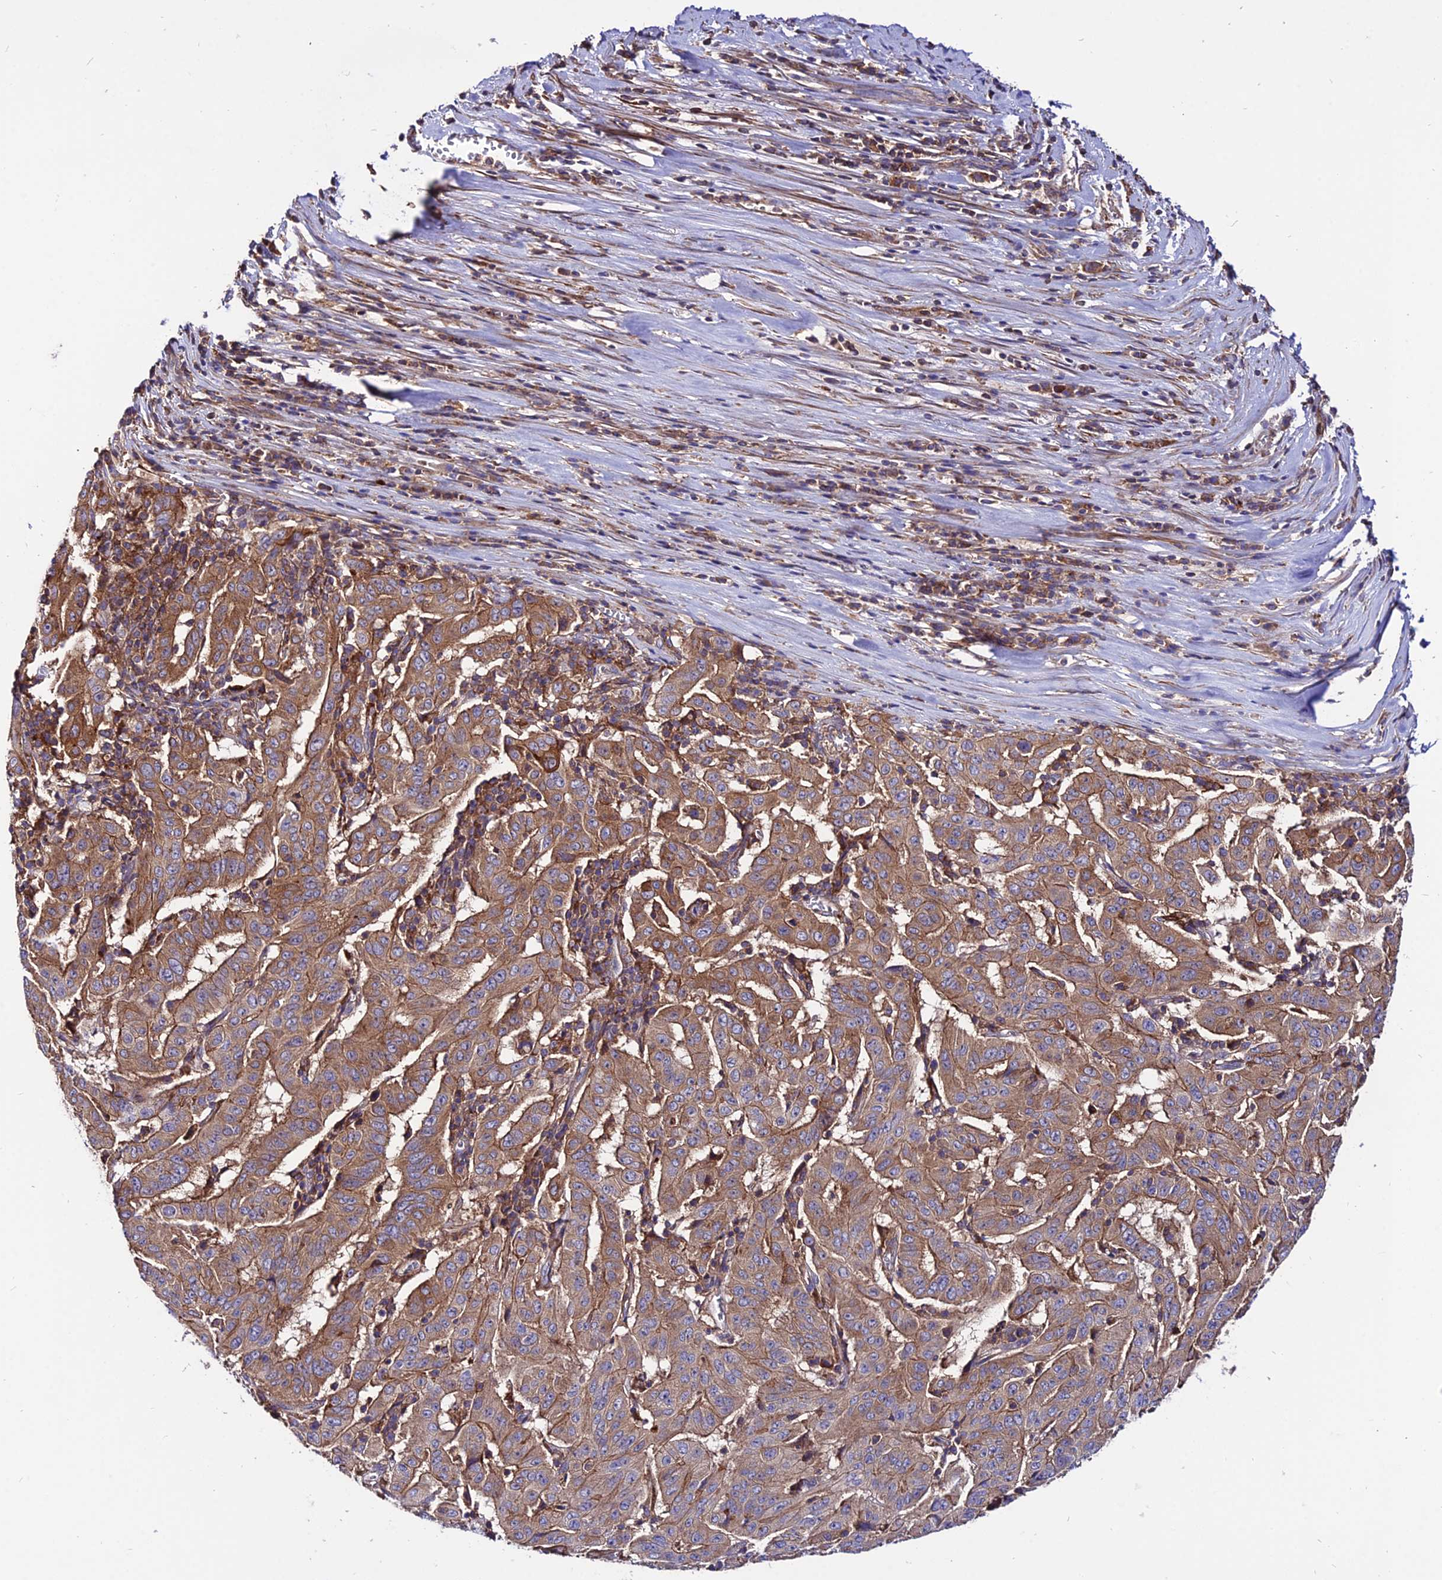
{"staining": {"intensity": "moderate", "quantity": ">75%", "location": "cytoplasmic/membranous"}, "tissue": "pancreatic cancer", "cell_type": "Tumor cells", "image_type": "cancer", "snomed": [{"axis": "morphology", "description": "Adenocarcinoma, NOS"}, {"axis": "topography", "description": "Pancreas"}], "caption": "Protein expression analysis of human pancreatic adenocarcinoma reveals moderate cytoplasmic/membranous staining in about >75% of tumor cells.", "gene": "PYM1", "patient": {"sex": "male", "age": 63}}